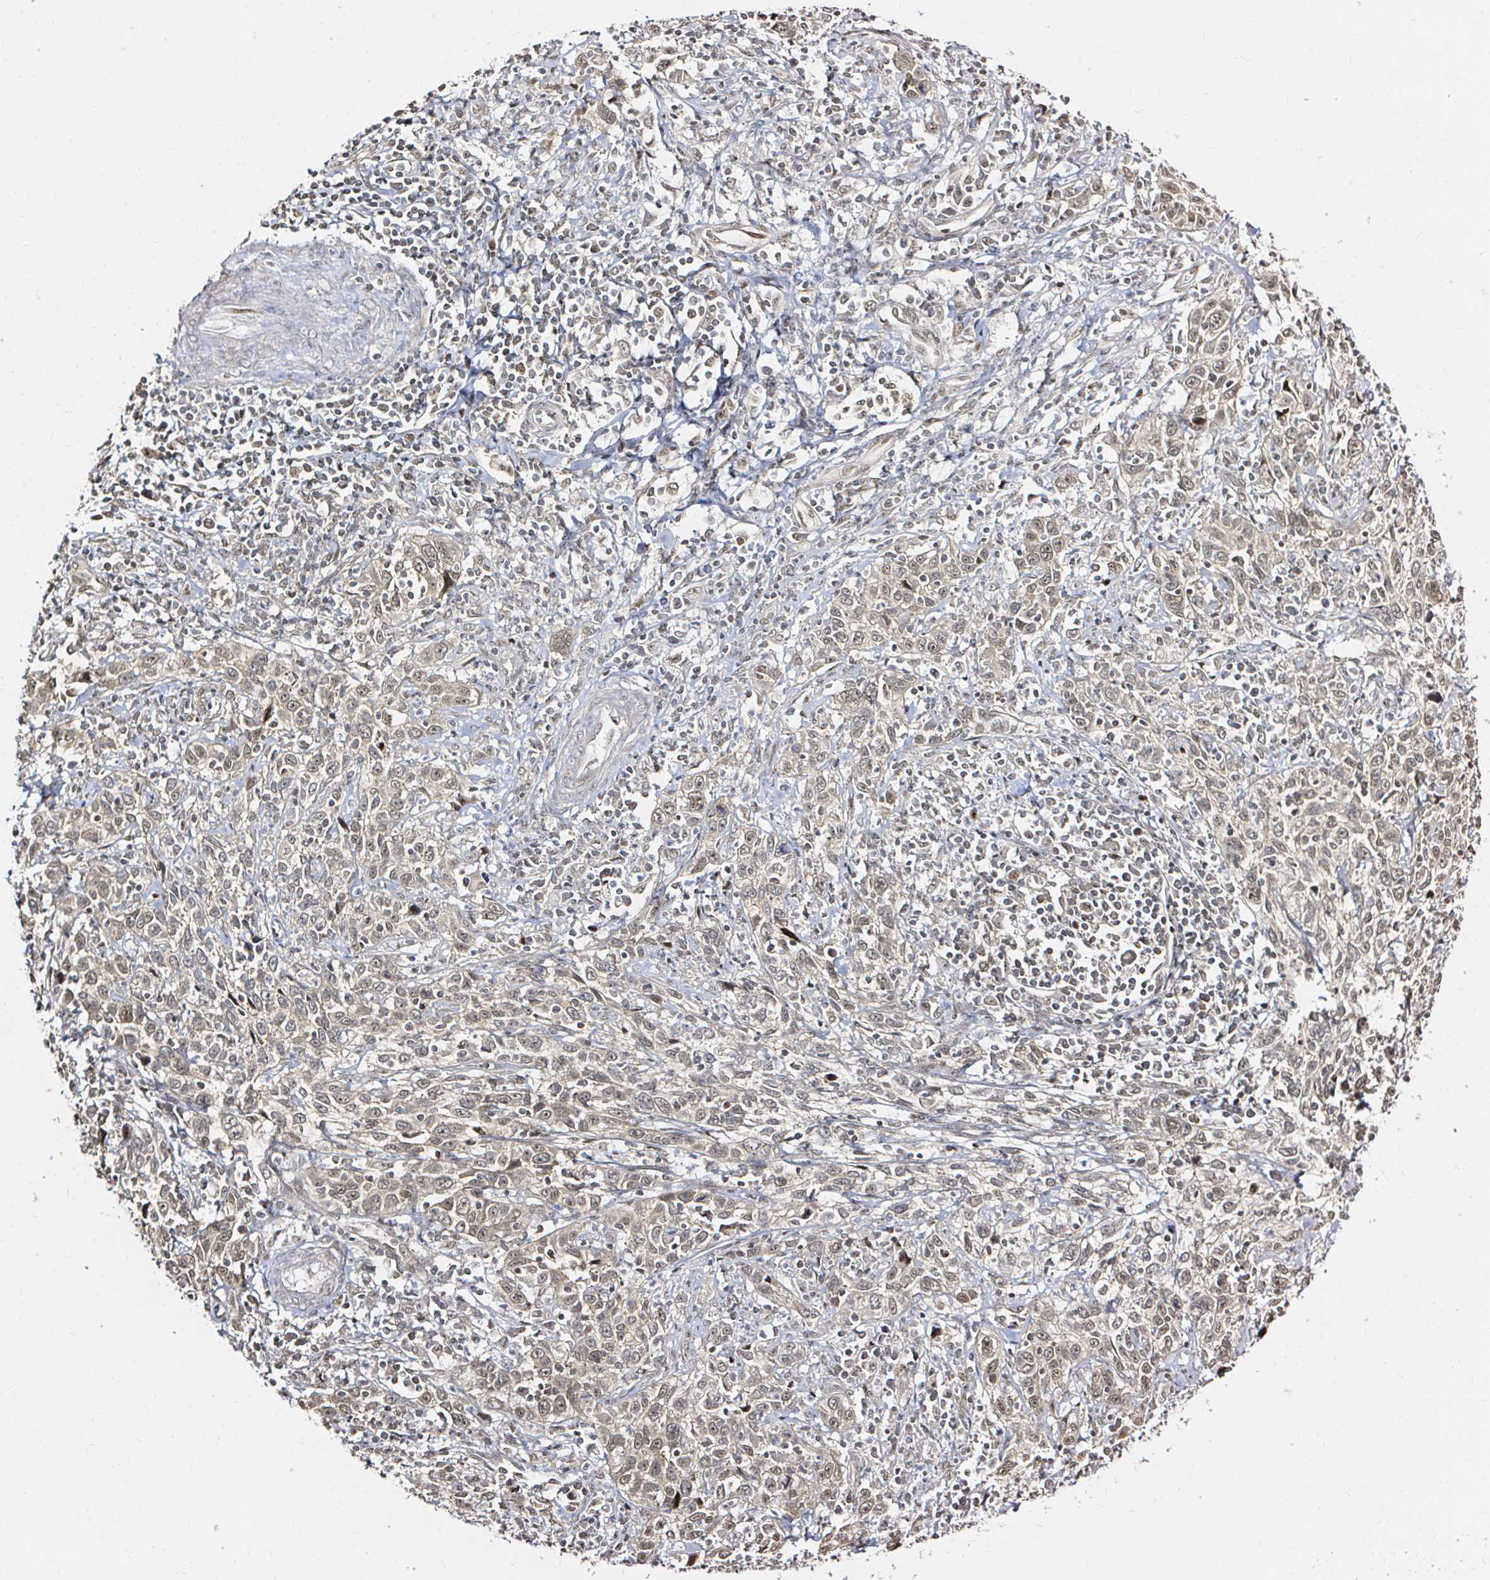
{"staining": {"intensity": "weak", "quantity": ">75%", "location": "nuclear"}, "tissue": "cervical cancer", "cell_type": "Tumor cells", "image_type": "cancer", "snomed": [{"axis": "morphology", "description": "Squamous cell carcinoma, NOS"}, {"axis": "topography", "description": "Cervix"}], "caption": "Protein expression analysis of cervical cancer displays weak nuclear staining in approximately >75% of tumor cells.", "gene": "SNRPC", "patient": {"sex": "female", "age": 46}}